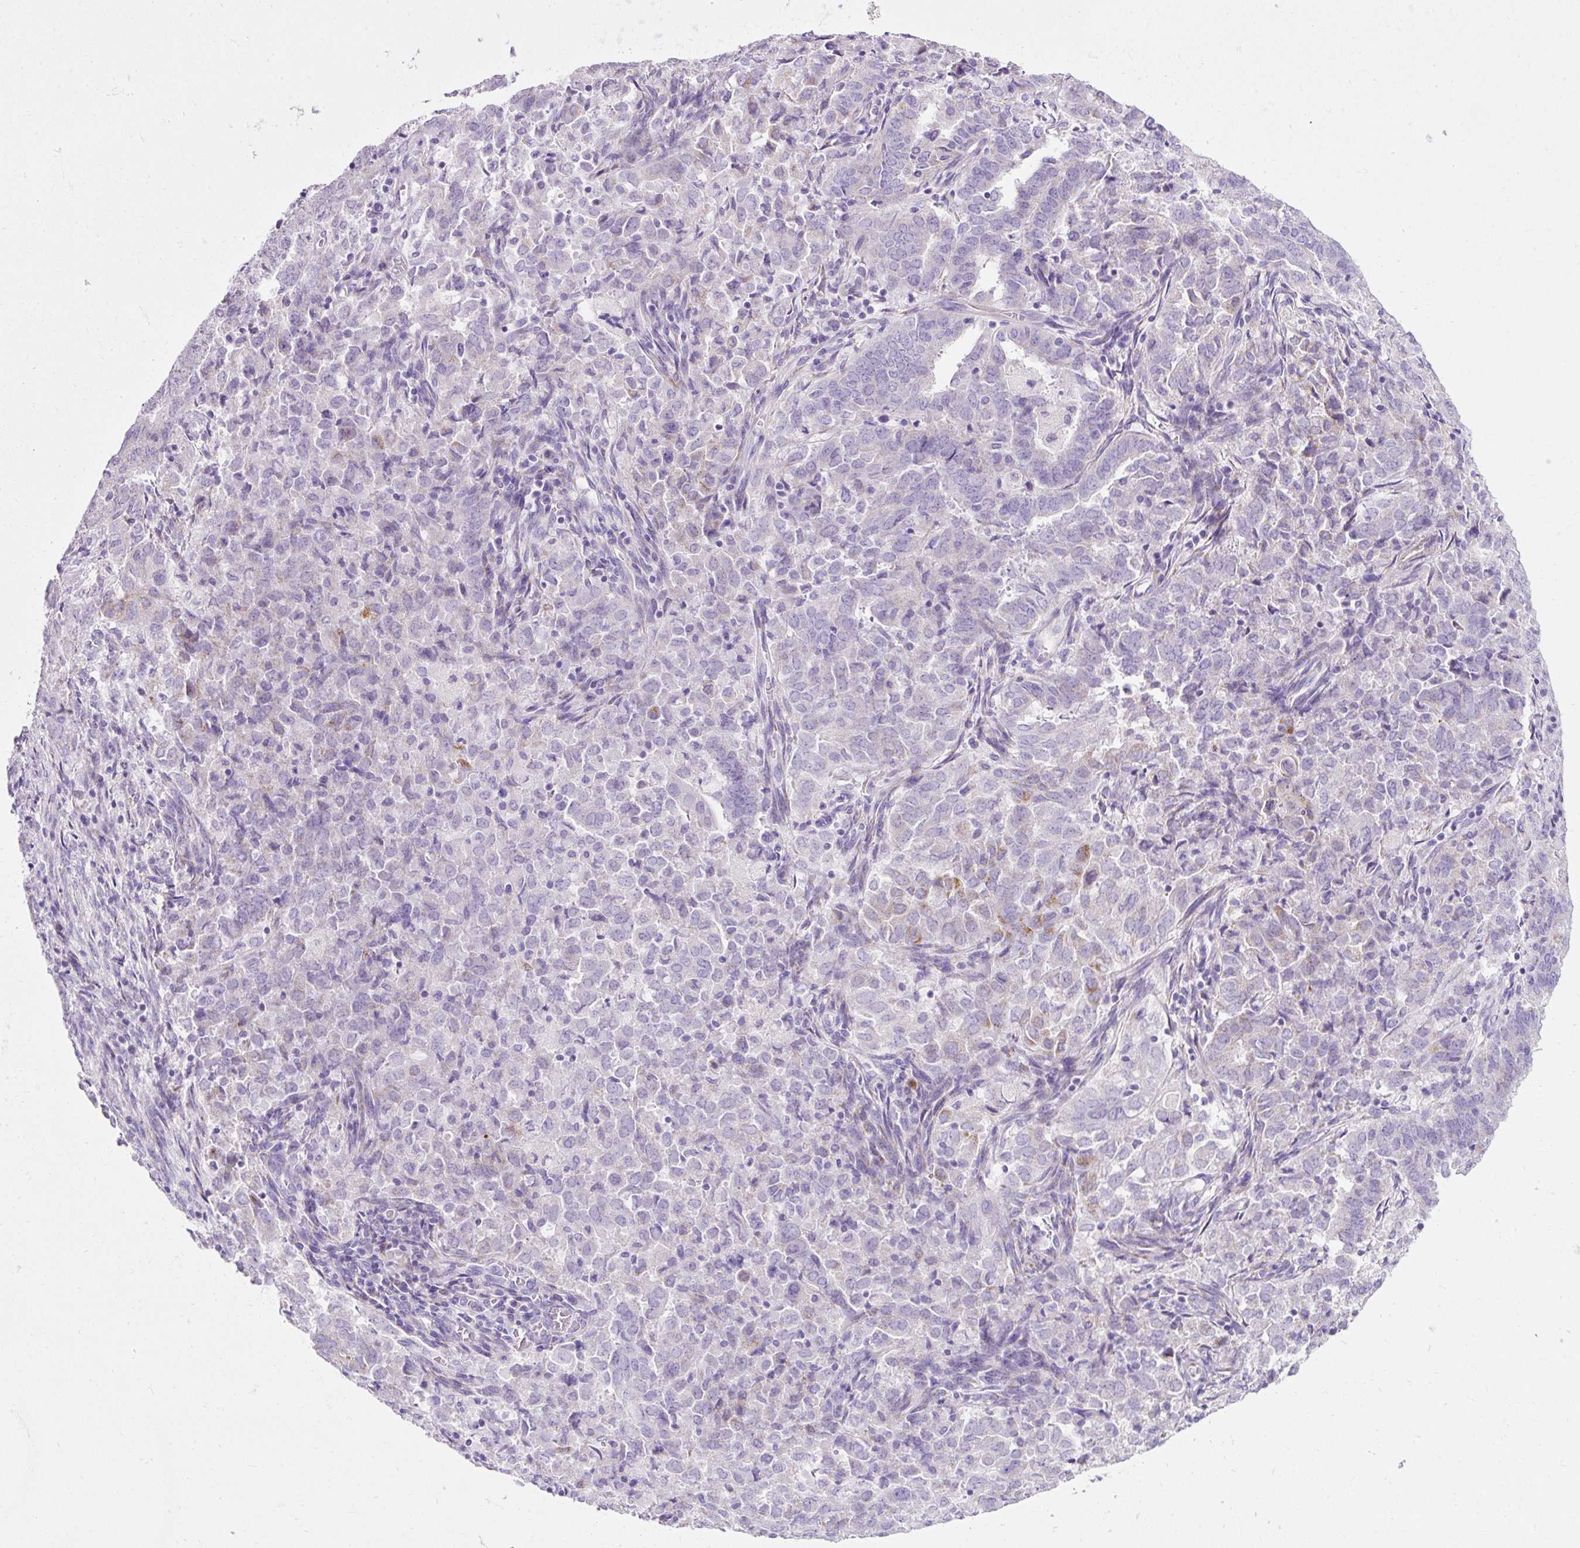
{"staining": {"intensity": "moderate", "quantity": "<25%", "location": "cytoplasmic/membranous"}, "tissue": "endometrial cancer", "cell_type": "Tumor cells", "image_type": "cancer", "snomed": [{"axis": "morphology", "description": "Adenocarcinoma, NOS"}, {"axis": "topography", "description": "Endometrium"}], "caption": "High-magnification brightfield microscopy of endometrial cancer stained with DAB (3,3'-diaminobenzidine) (brown) and counterstained with hematoxylin (blue). tumor cells exhibit moderate cytoplasmic/membranous expression is identified in about<25% of cells.", "gene": "PLPP2", "patient": {"sex": "female", "age": 72}}